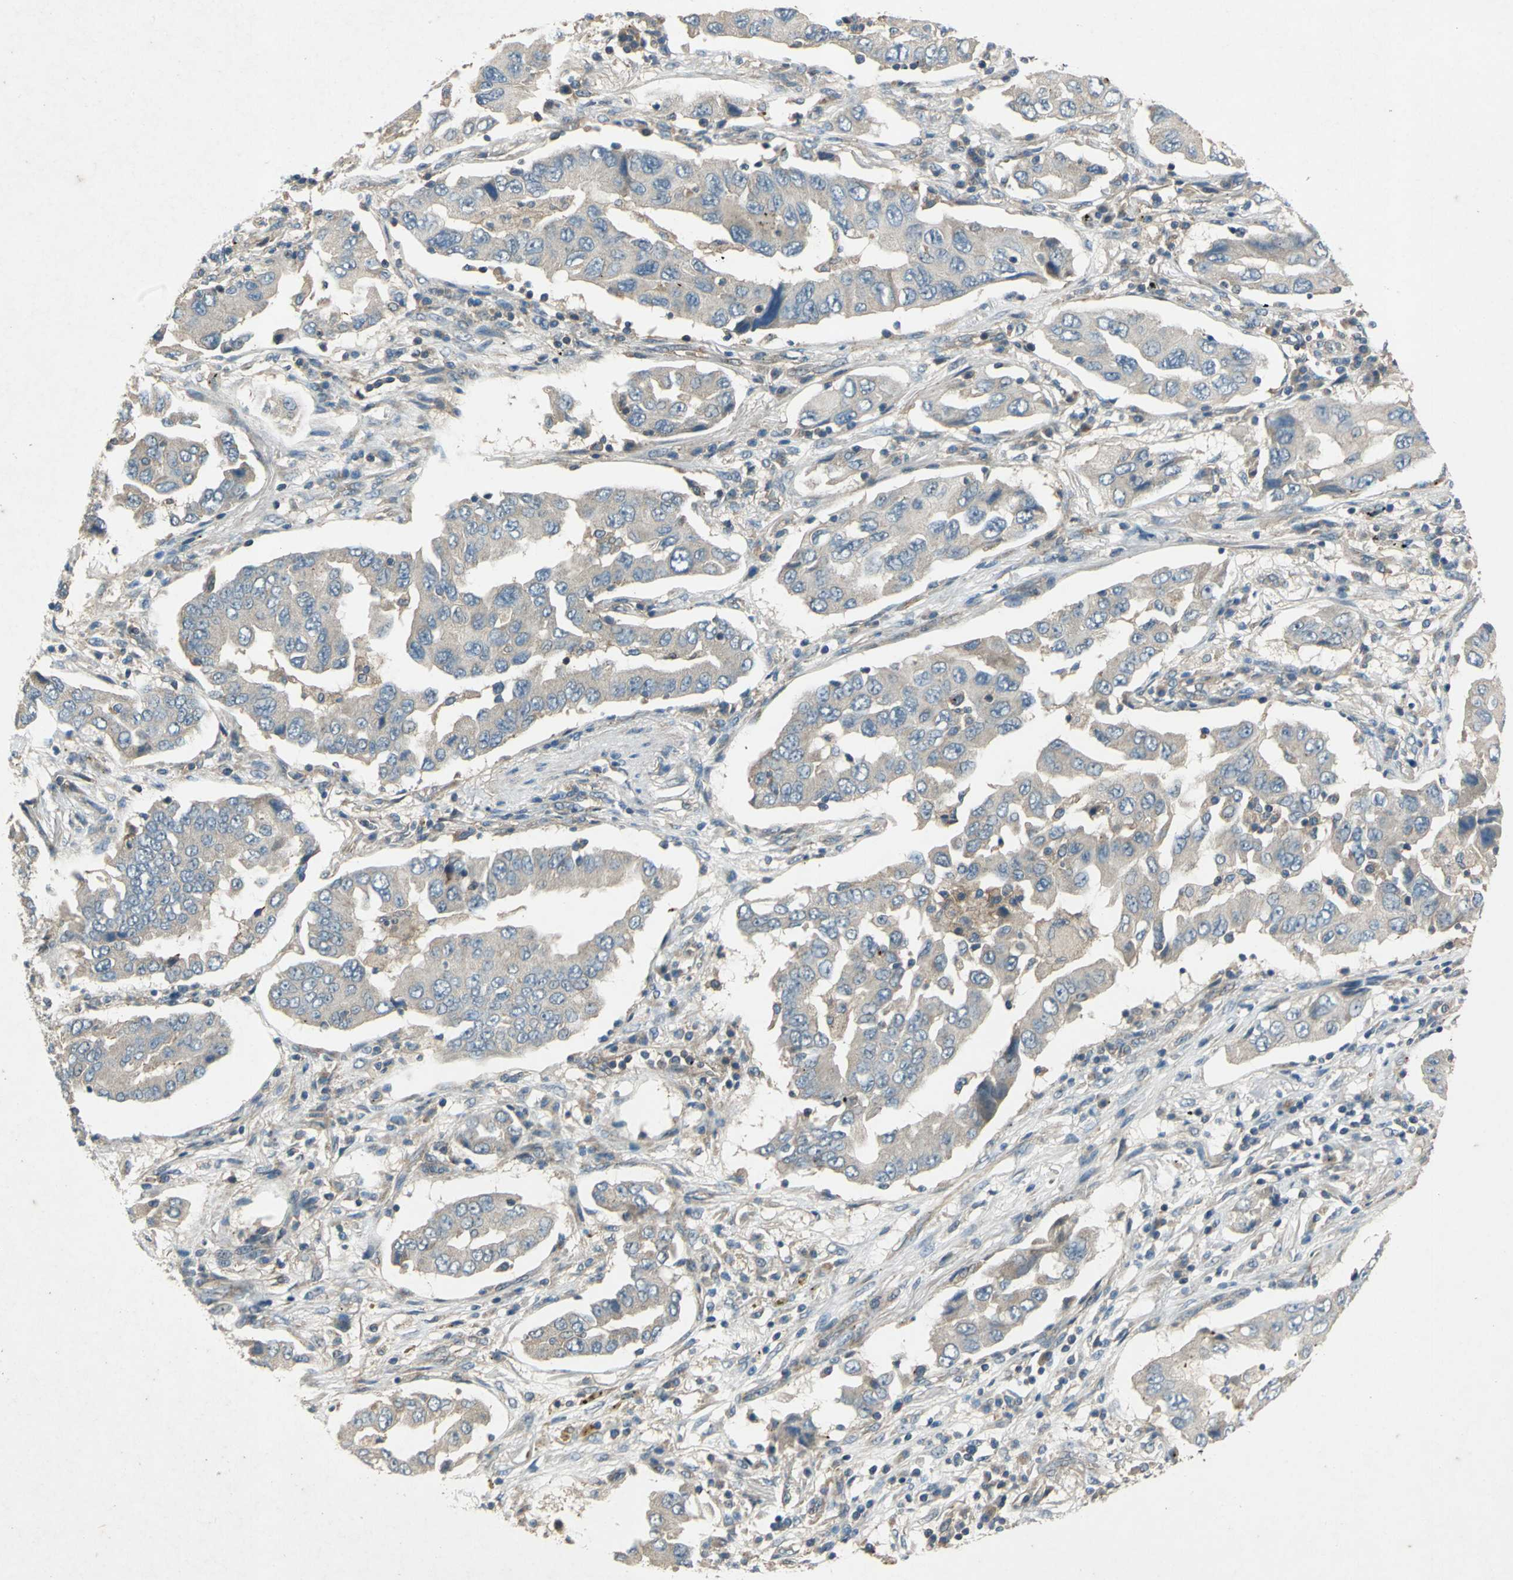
{"staining": {"intensity": "weak", "quantity": "<25%", "location": "cytoplasmic/membranous"}, "tissue": "lung cancer", "cell_type": "Tumor cells", "image_type": "cancer", "snomed": [{"axis": "morphology", "description": "Adenocarcinoma, NOS"}, {"axis": "topography", "description": "Lung"}], "caption": "Immunohistochemical staining of human lung adenocarcinoma exhibits no significant positivity in tumor cells.", "gene": "EMCN", "patient": {"sex": "female", "age": 65}}